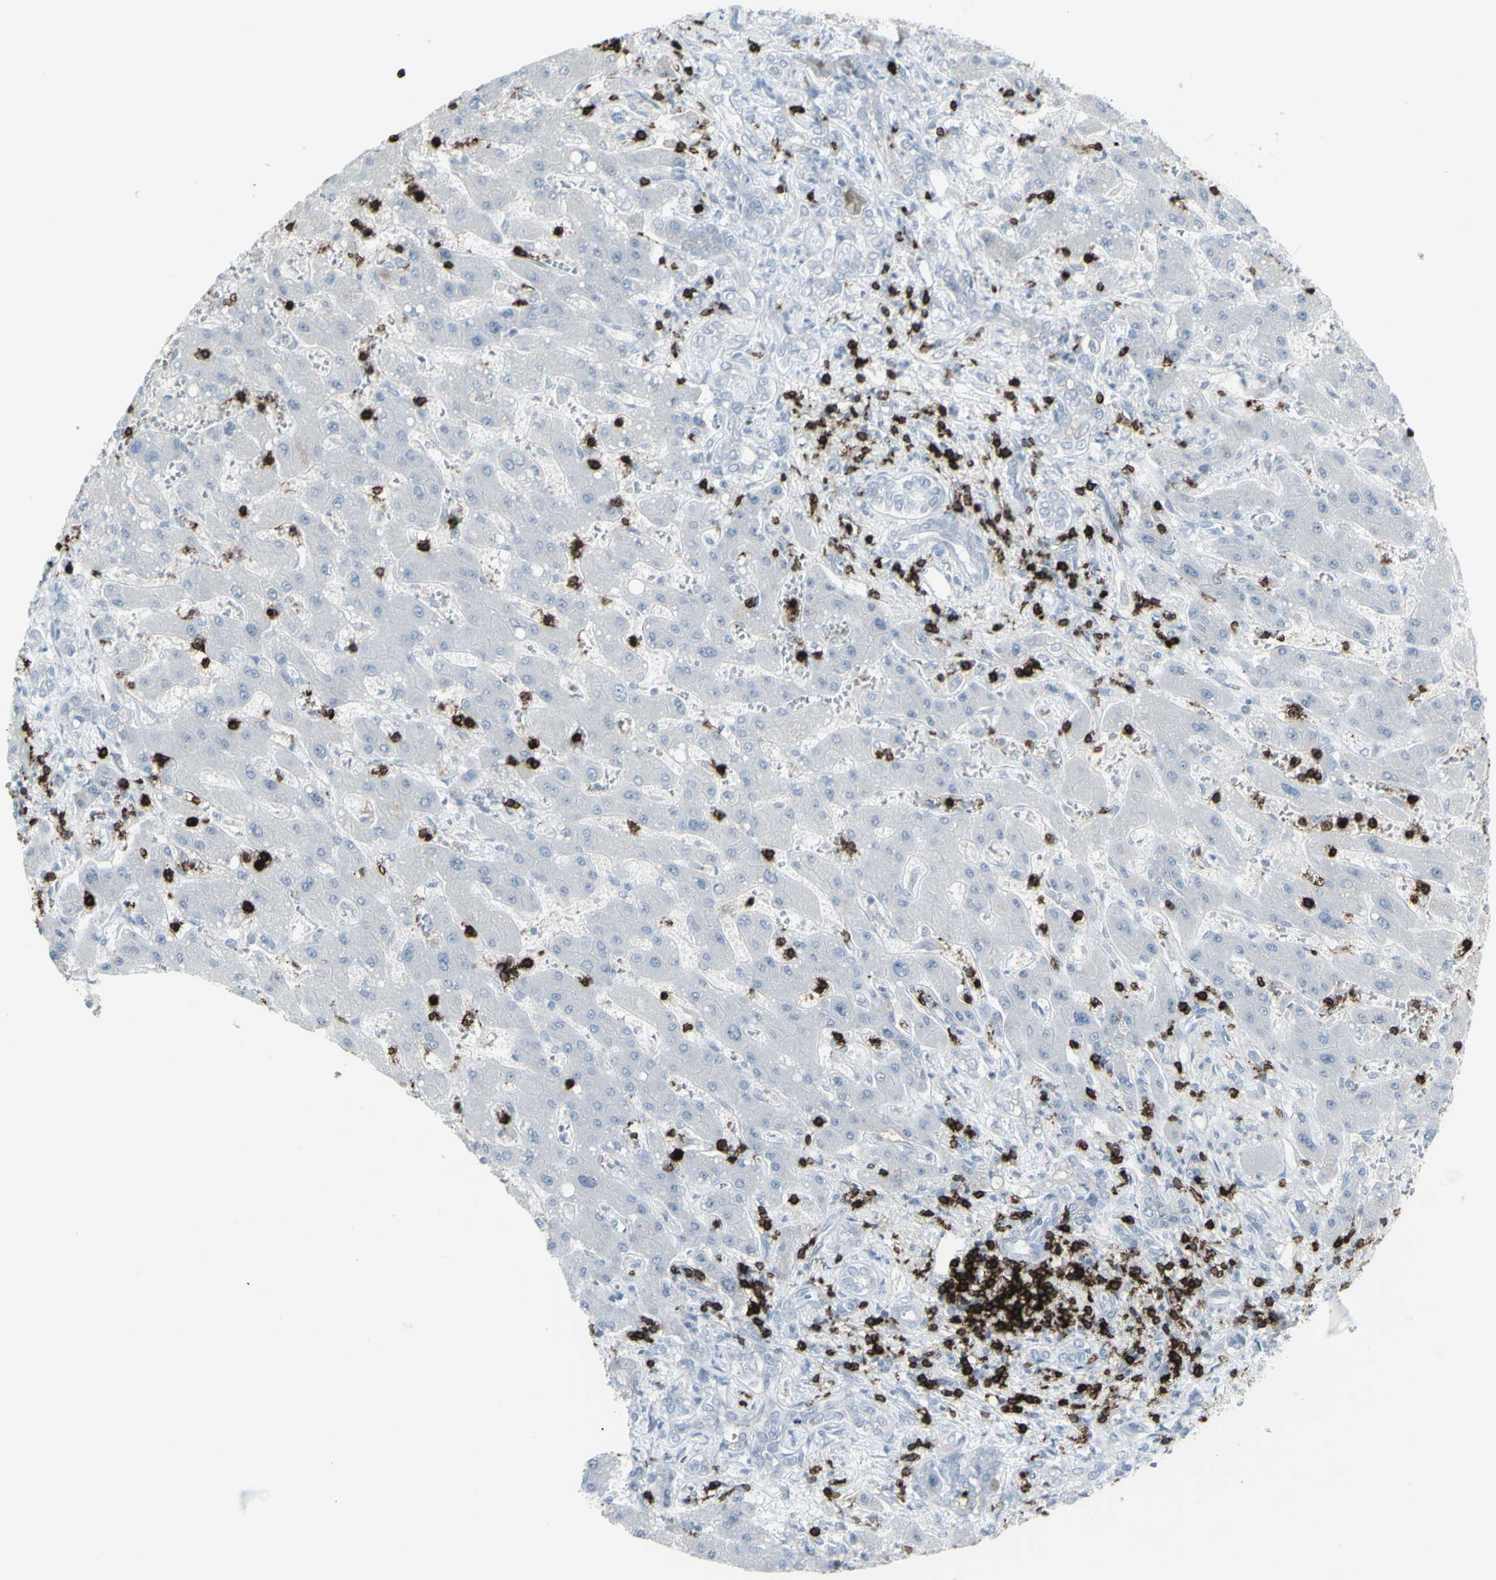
{"staining": {"intensity": "negative", "quantity": "none", "location": "none"}, "tissue": "liver cancer", "cell_type": "Tumor cells", "image_type": "cancer", "snomed": [{"axis": "morphology", "description": "Cholangiocarcinoma"}, {"axis": "topography", "description": "Liver"}], "caption": "A histopathology image of human liver cholangiocarcinoma is negative for staining in tumor cells. The staining is performed using DAB brown chromogen with nuclei counter-stained in using hematoxylin.", "gene": "CD247", "patient": {"sex": "male", "age": 50}}